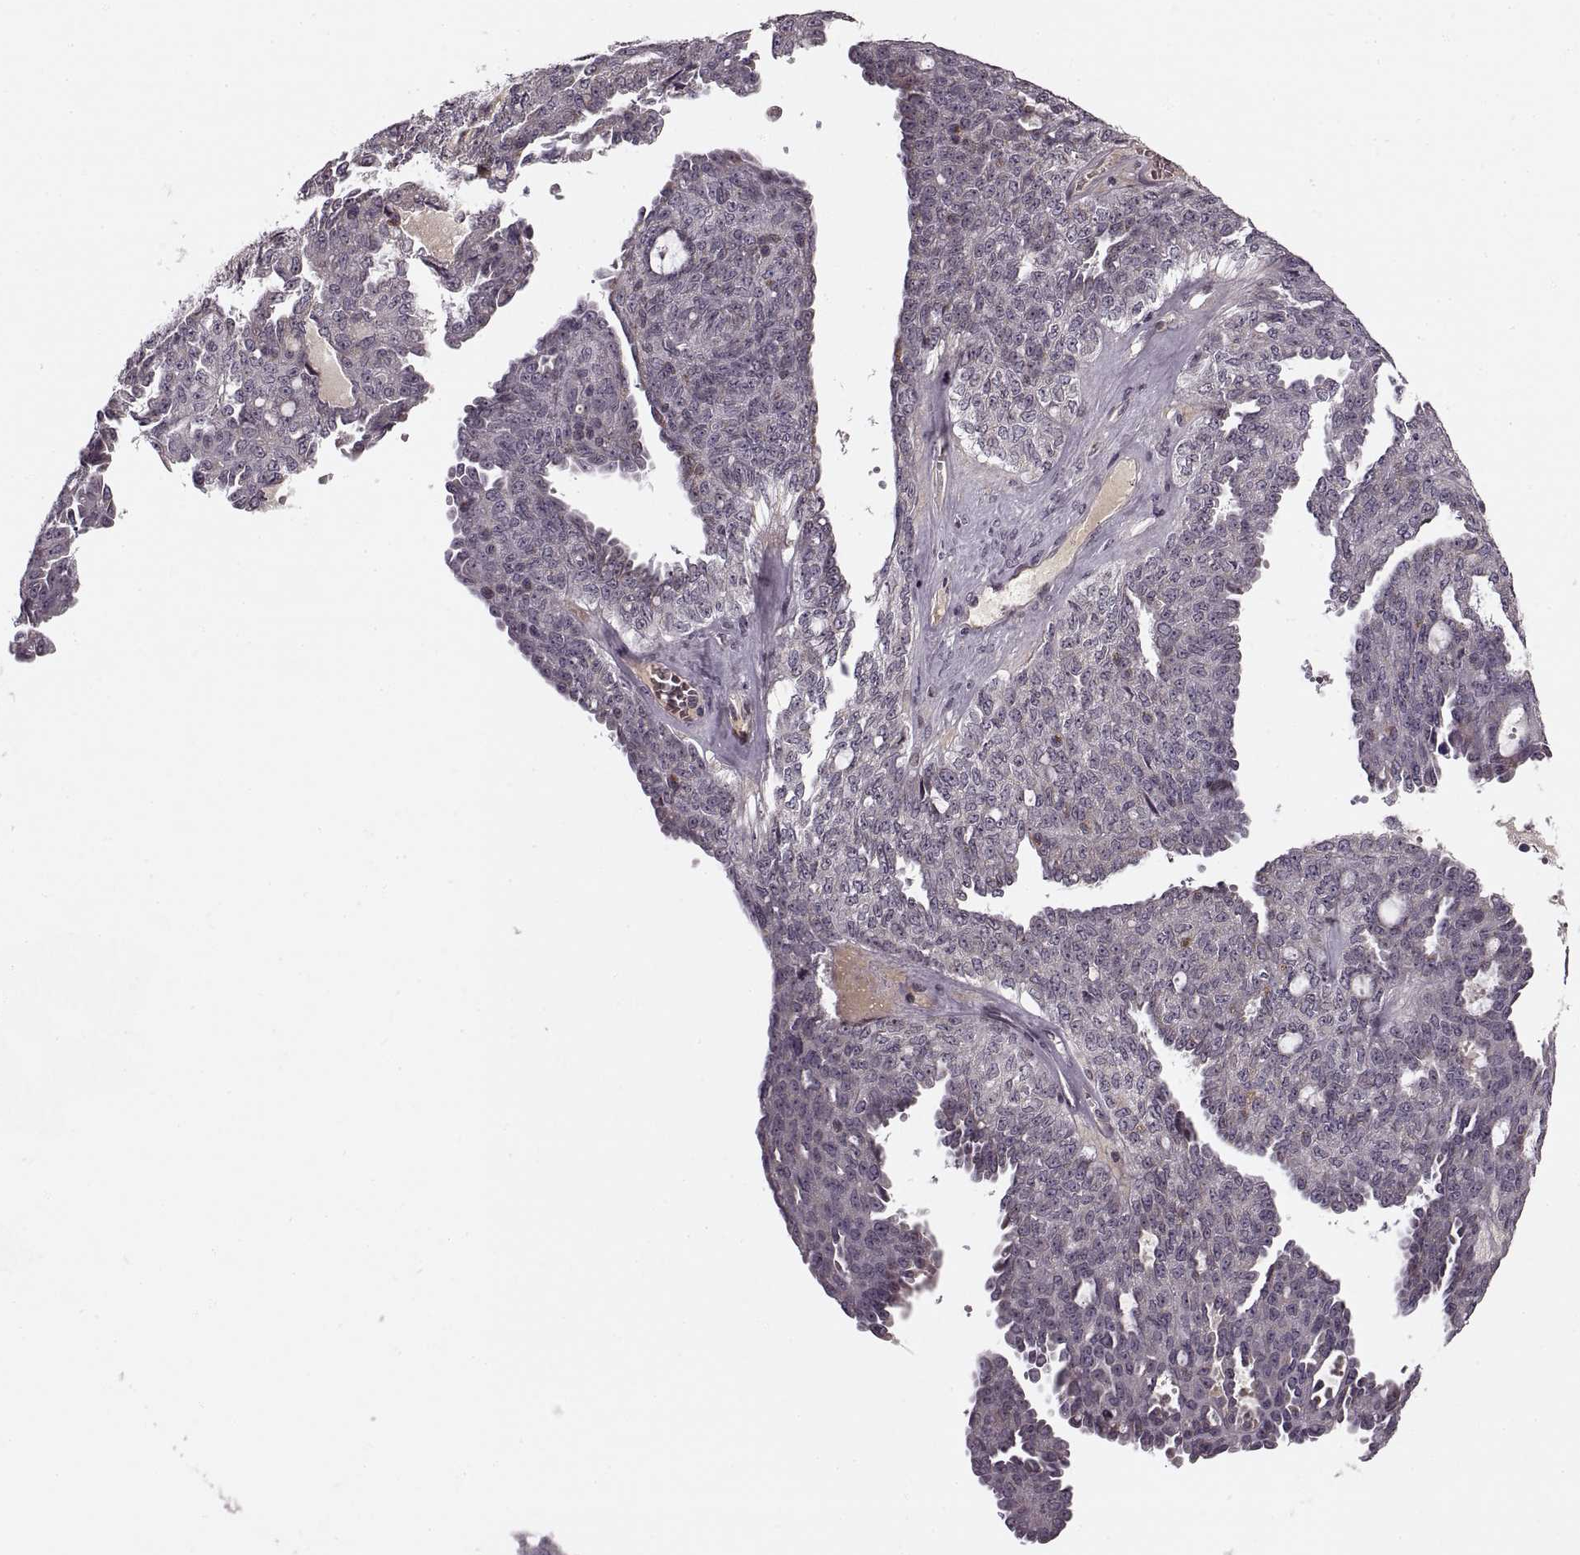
{"staining": {"intensity": "negative", "quantity": "none", "location": "none"}, "tissue": "ovarian cancer", "cell_type": "Tumor cells", "image_type": "cancer", "snomed": [{"axis": "morphology", "description": "Cystadenocarcinoma, serous, NOS"}, {"axis": "topography", "description": "Ovary"}], "caption": "IHC histopathology image of human ovarian cancer stained for a protein (brown), which reveals no positivity in tumor cells.", "gene": "ASIC3", "patient": {"sex": "female", "age": 71}}